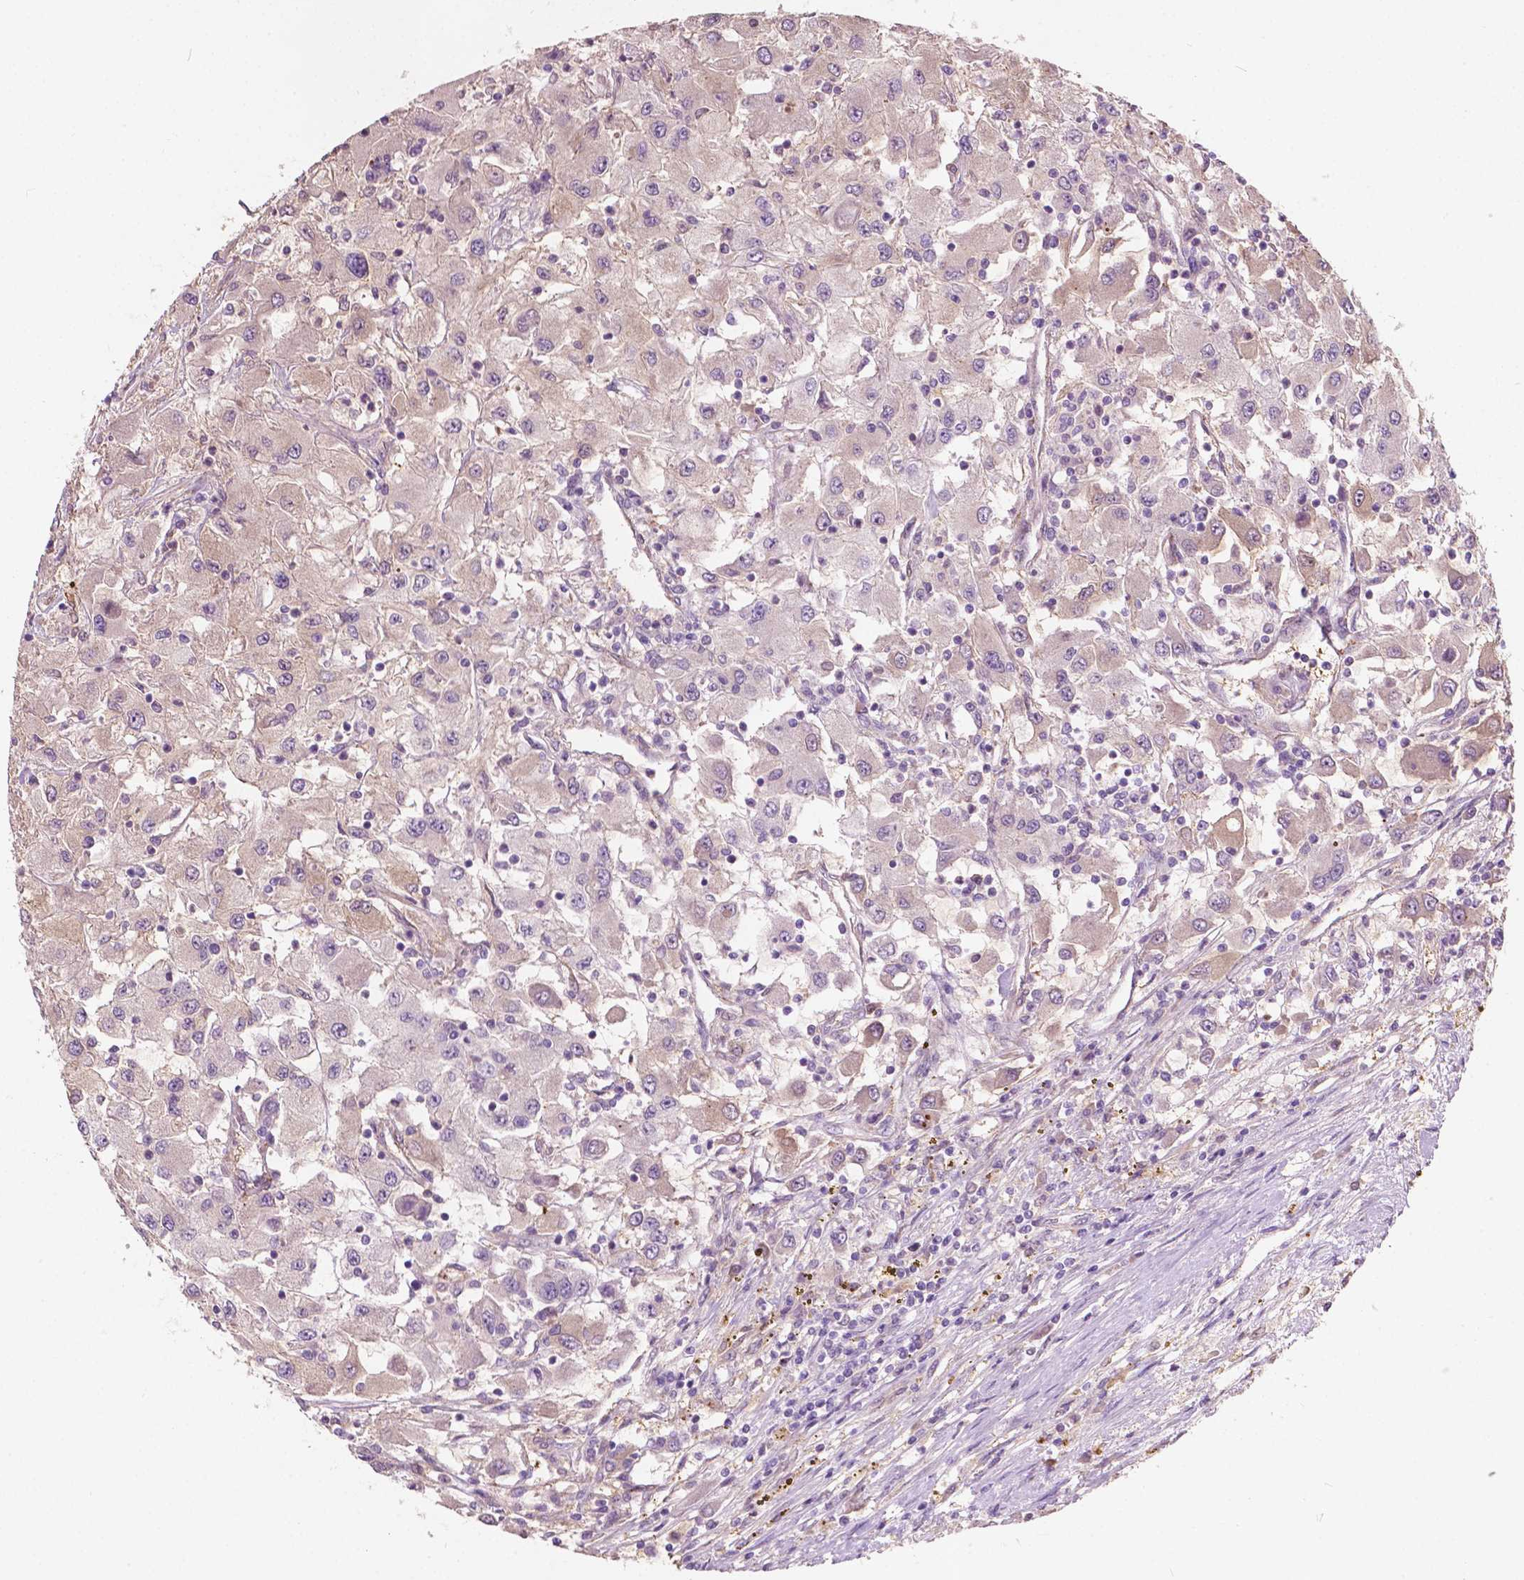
{"staining": {"intensity": "weak", "quantity": "<25%", "location": "cytoplasmic/membranous"}, "tissue": "renal cancer", "cell_type": "Tumor cells", "image_type": "cancer", "snomed": [{"axis": "morphology", "description": "Adenocarcinoma, NOS"}, {"axis": "topography", "description": "Kidney"}], "caption": "The image shows no significant expression in tumor cells of adenocarcinoma (renal).", "gene": "GPR37", "patient": {"sex": "female", "age": 67}}